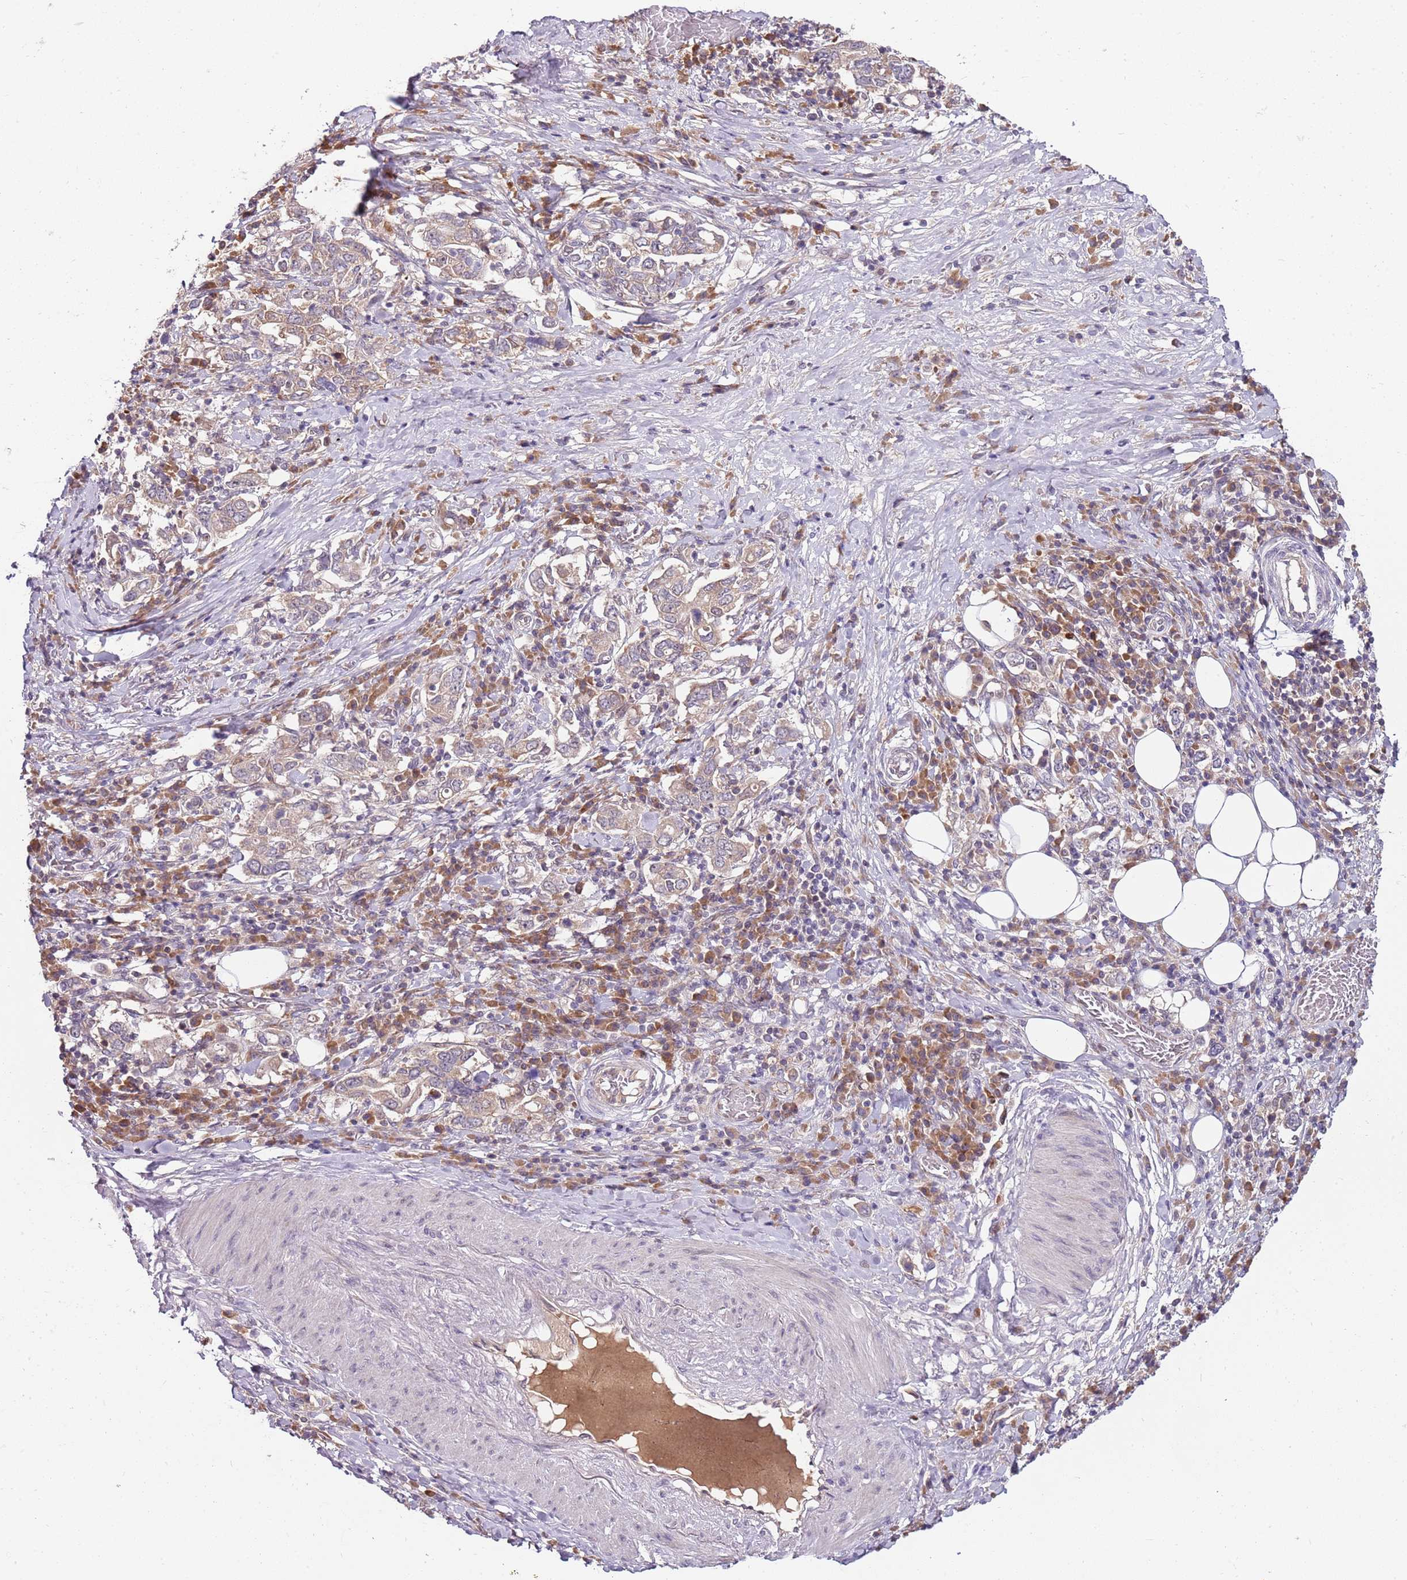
{"staining": {"intensity": "weak", "quantity": "25%-75%", "location": "cytoplasmic/membranous"}, "tissue": "stomach cancer", "cell_type": "Tumor cells", "image_type": "cancer", "snomed": [{"axis": "morphology", "description": "Adenocarcinoma, NOS"}, {"axis": "topography", "description": "Stomach, upper"}, {"axis": "topography", "description": "Stomach"}], "caption": "Immunohistochemical staining of stomach cancer (adenocarcinoma) exhibits low levels of weak cytoplasmic/membranous staining in about 25%-75% of tumor cells.", "gene": "FBXL22", "patient": {"sex": "male", "age": 62}}